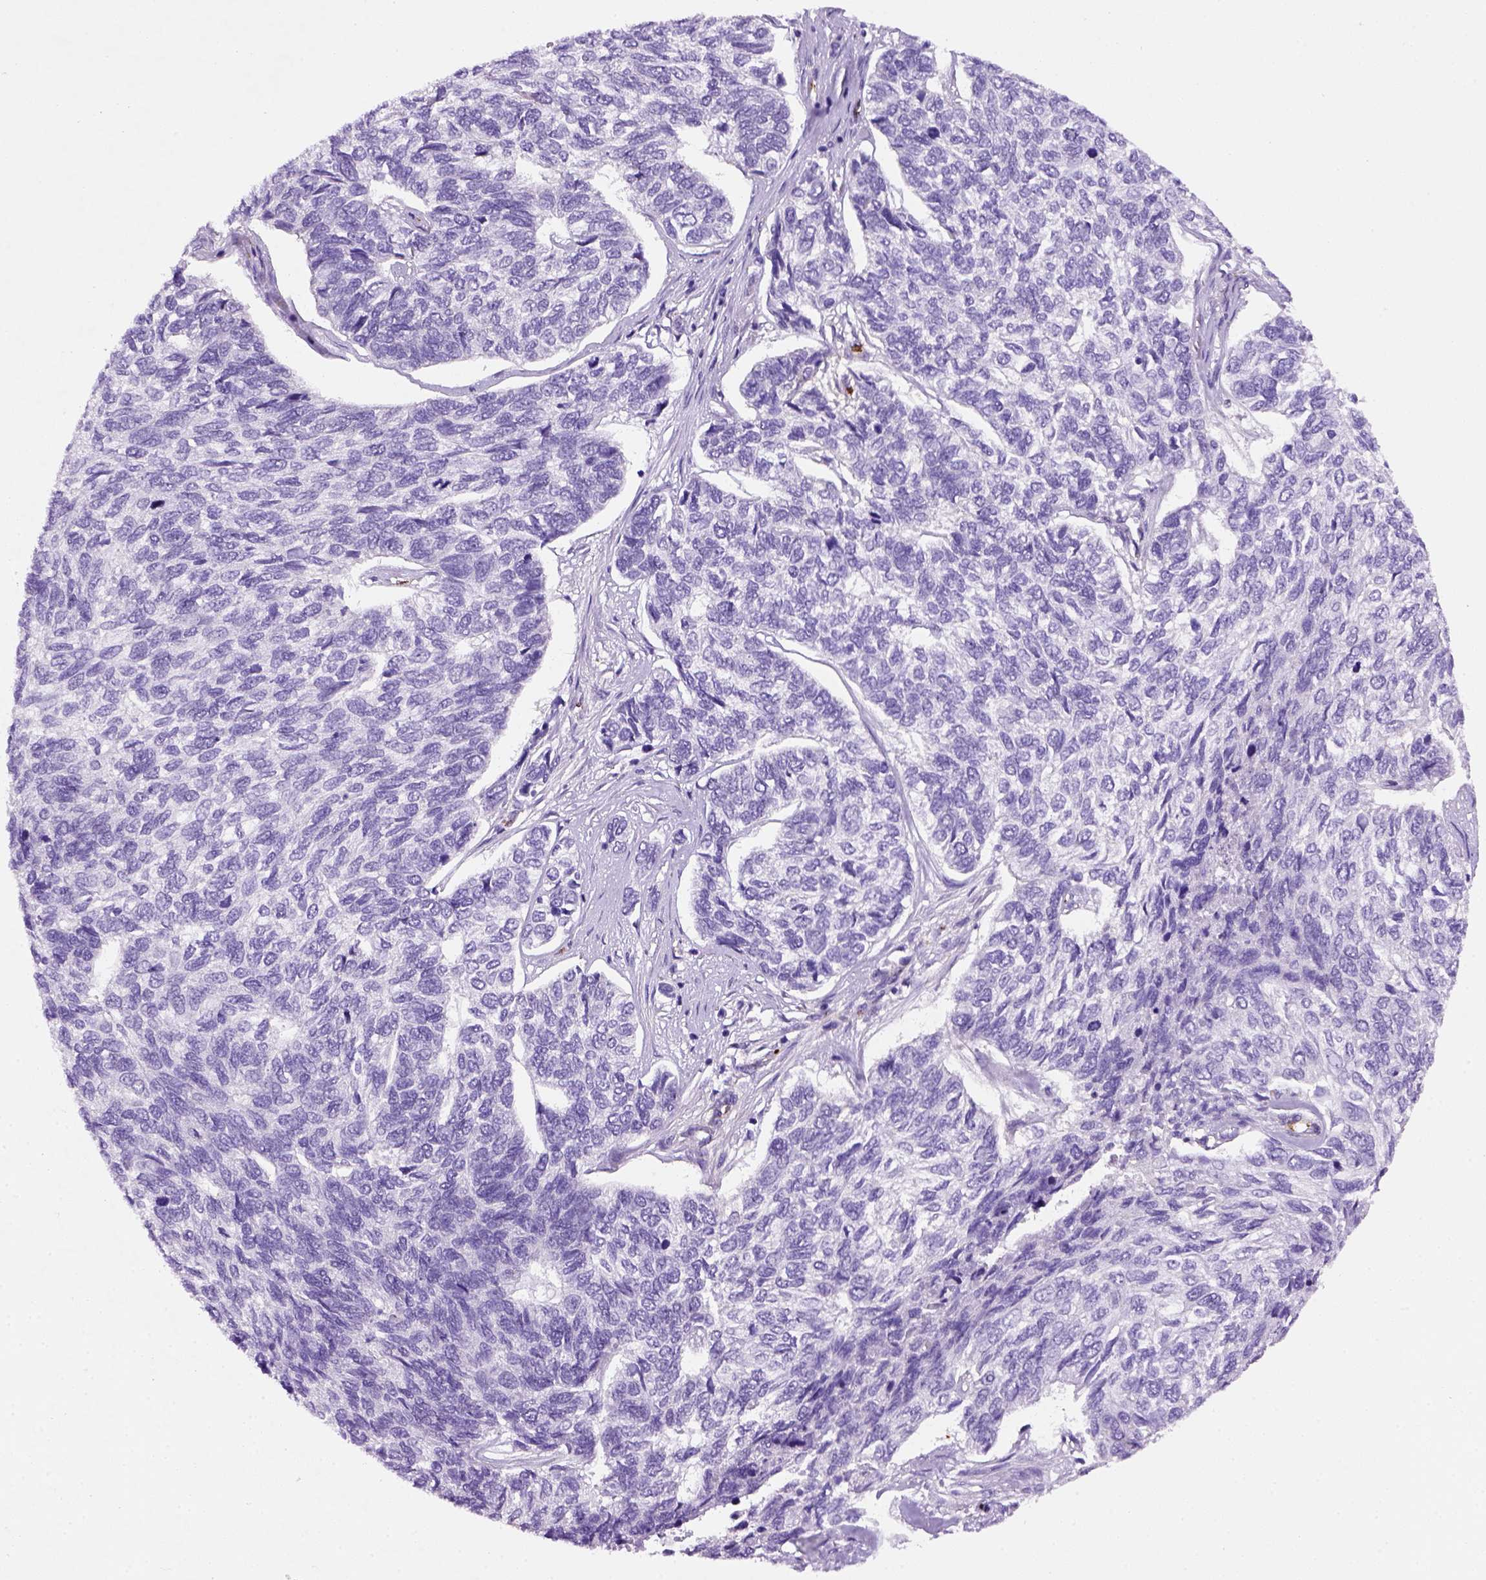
{"staining": {"intensity": "negative", "quantity": "none", "location": "none"}, "tissue": "skin cancer", "cell_type": "Tumor cells", "image_type": "cancer", "snomed": [{"axis": "morphology", "description": "Basal cell carcinoma"}, {"axis": "topography", "description": "Skin"}], "caption": "Photomicrograph shows no significant protein positivity in tumor cells of skin cancer (basal cell carcinoma).", "gene": "VWF", "patient": {"sex": "female", "age": 65}}